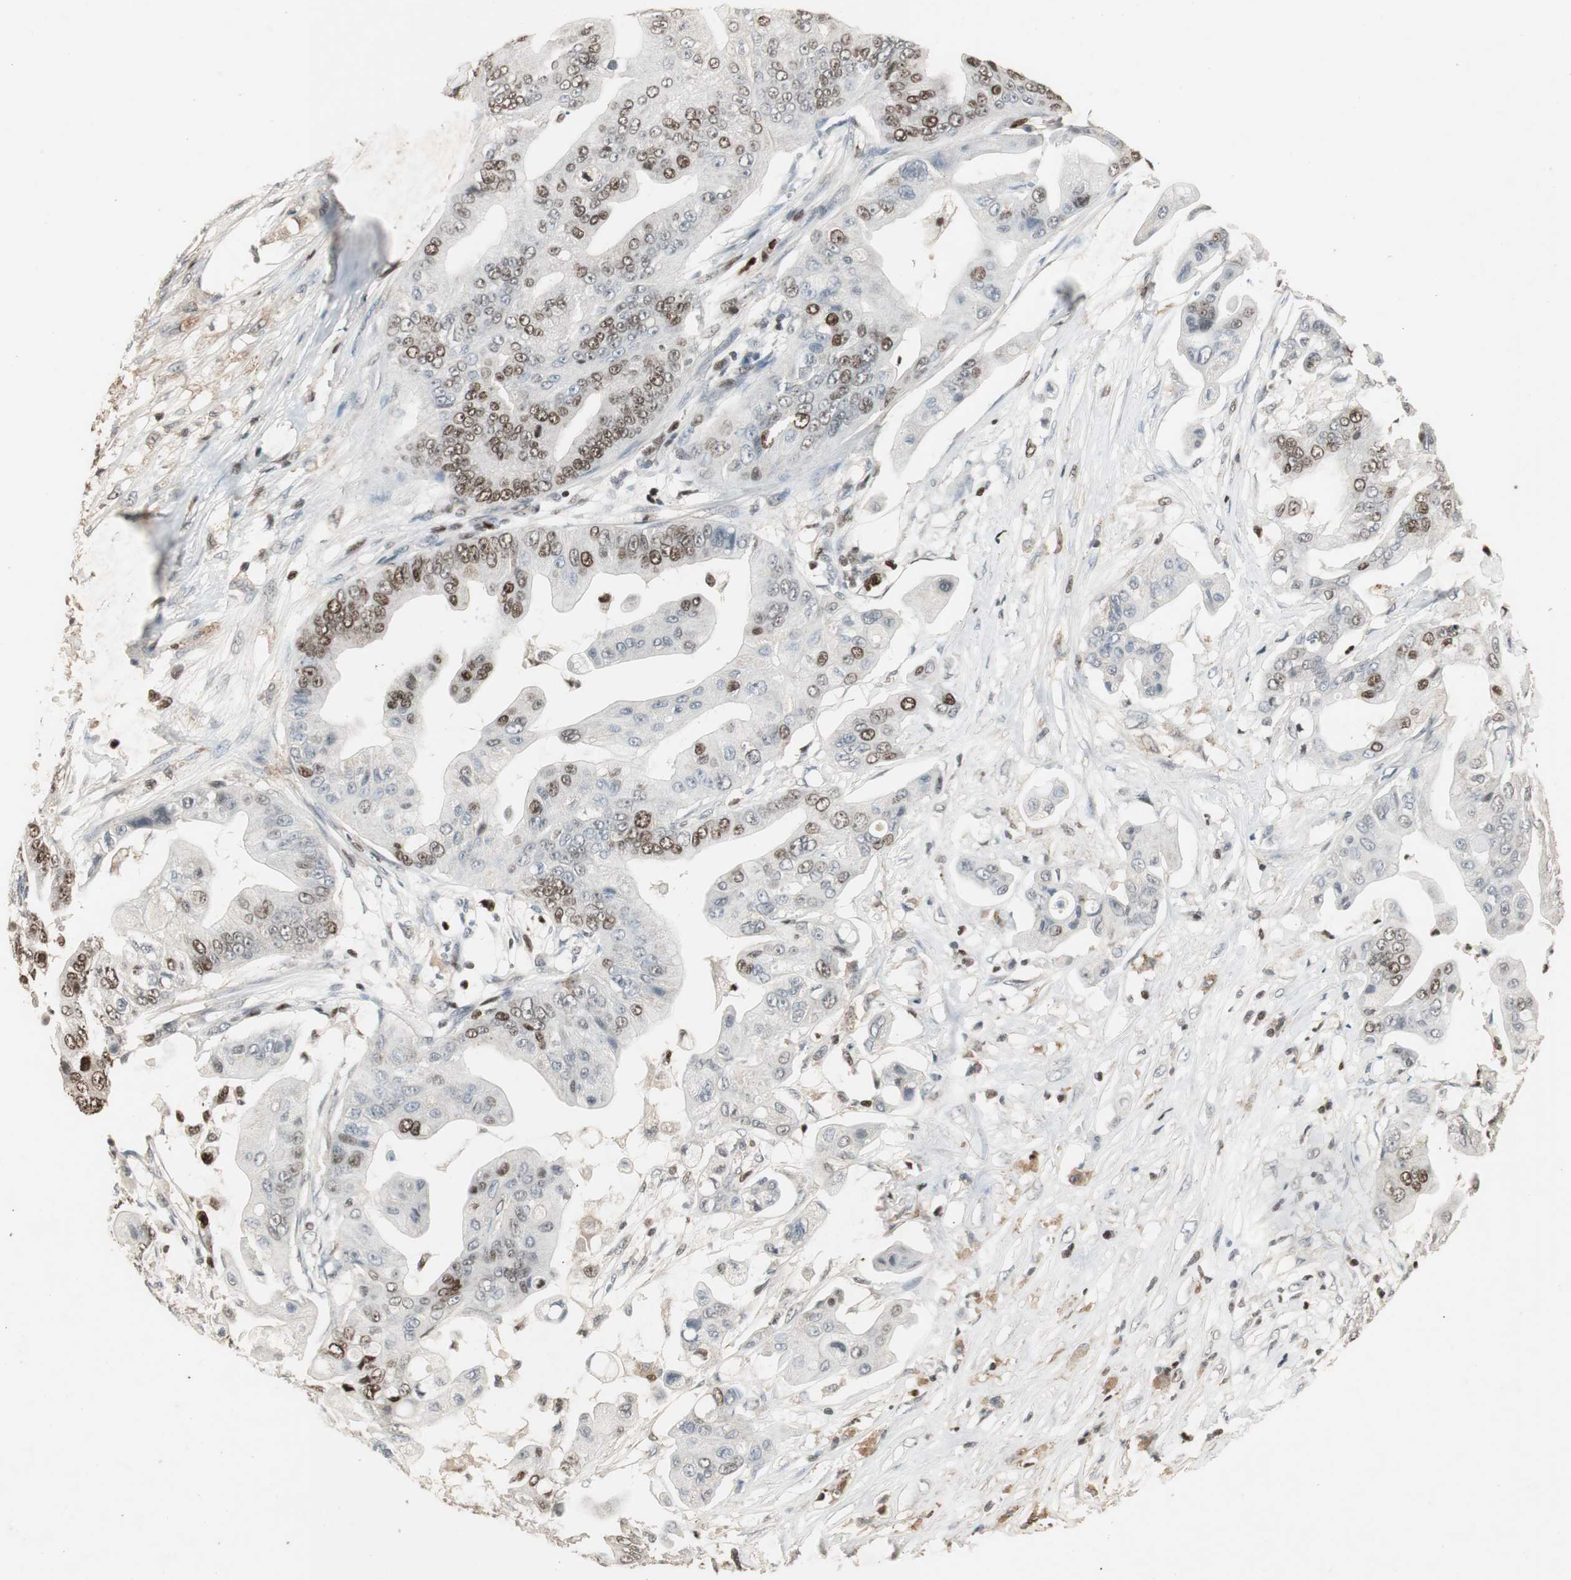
{"staining": {"intensity": "moderate", "quantity": "25%-75%", "location": "nuclear"}, "tissue": "pancreatic cancer", "cell_type": "Tumor cells", "image_type": "cancer", "snomed": [{"axis": "morphology", "description": "Adenocarcinoma, NOS"}, {"axis": "topography", "description": "Pancreas"}], "caption": "This is an image of IHC staining of adenocarcinoma (pancreatic), which shows moderate positivity in the nuclear of tumor cells.", "gene": "FEN1", "patient": {"sex": "female", "age": 75}}